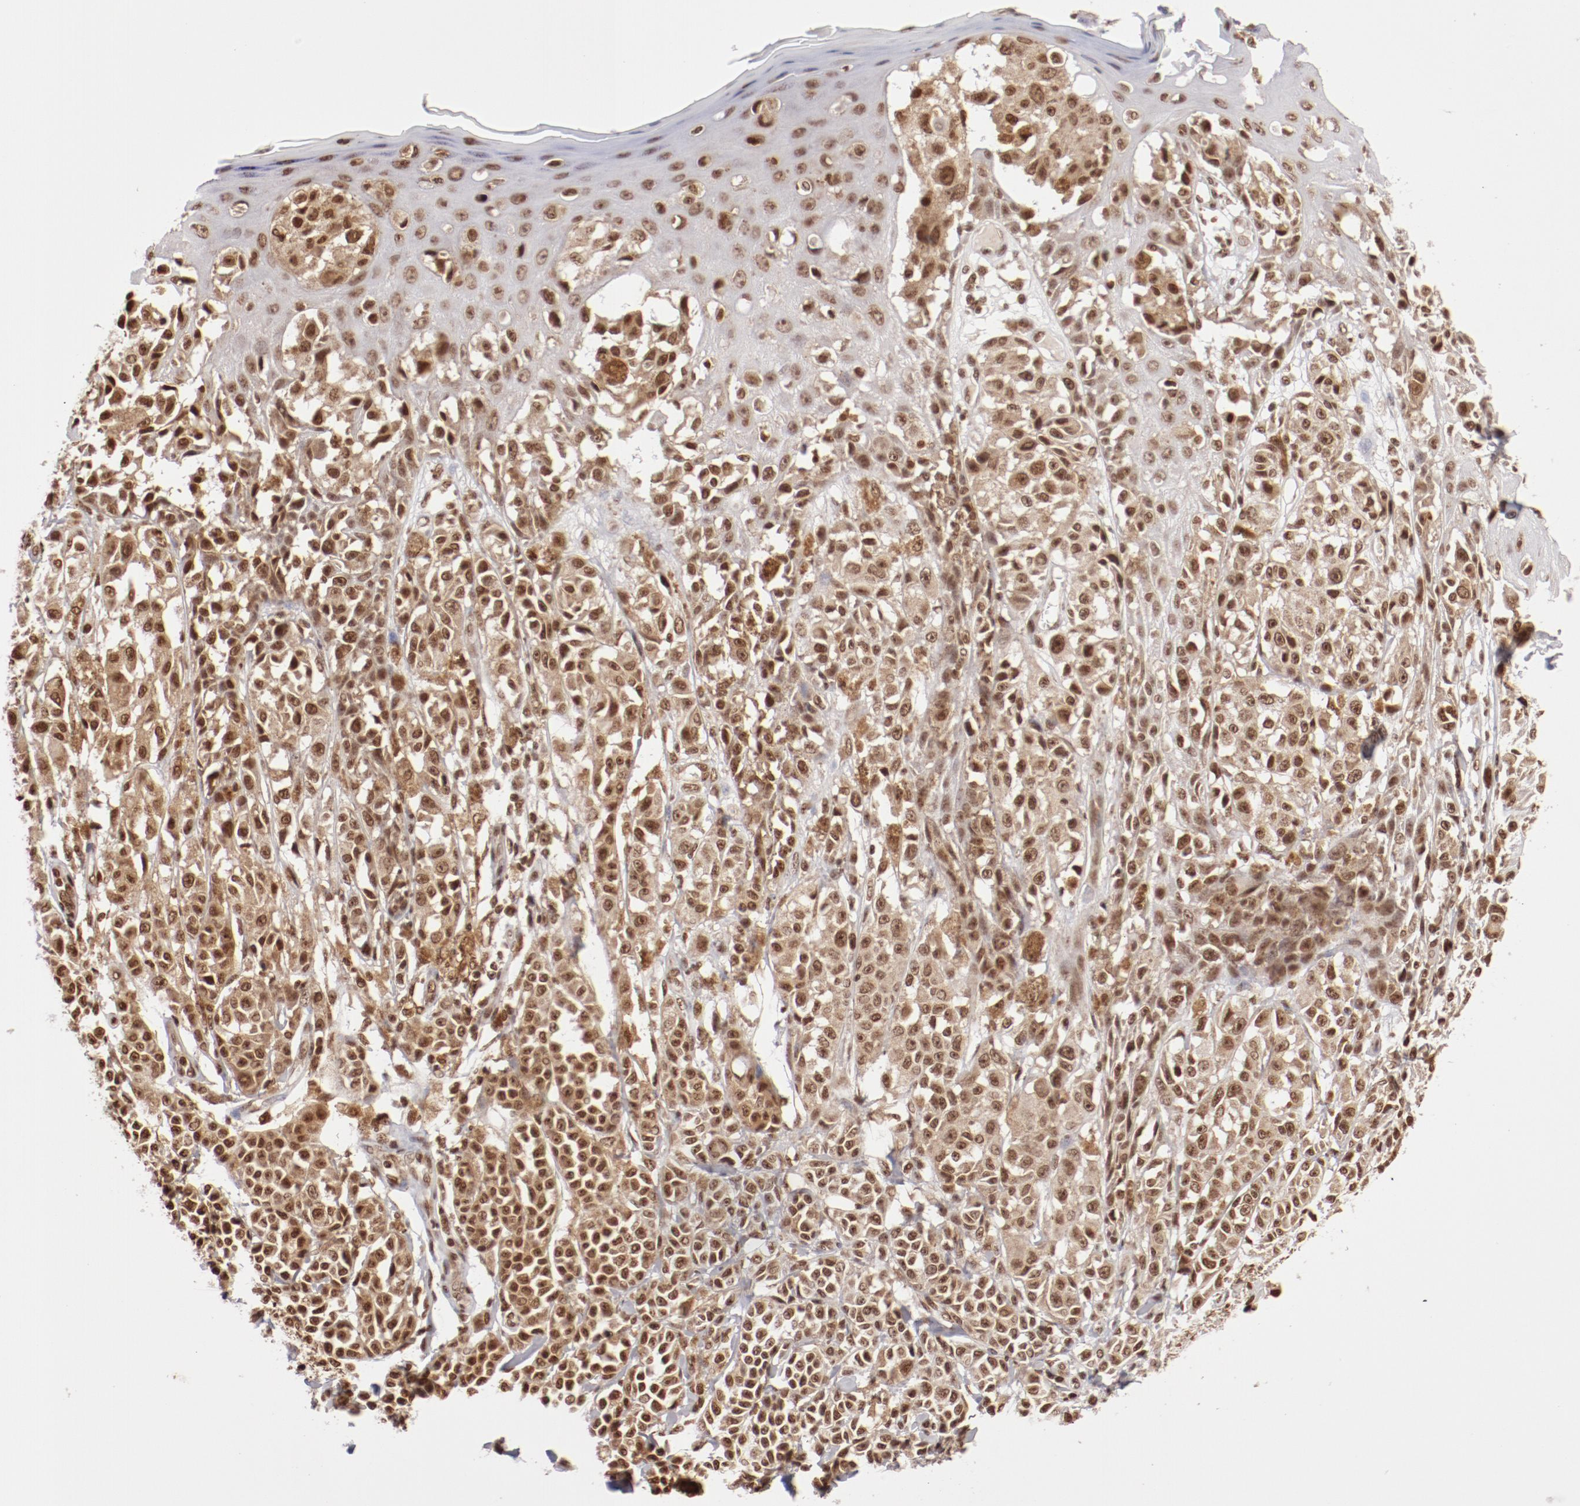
{"staining": {"intensity": "moderate", "quantity": ">75%", "location": "nuclear"}, "tissue": "melanoma", "cell_type": "Tumor cells", "image_type": "cancer", "snomed": [{"axis": "morphology", "description": "Malignant melanoma, NOS"}, {"axis": "topography", "description": "Skin"}], "caption": "A medium amount of moderate nuclear staining is identified in about >75% of tumor cells in malignant melanoma tissue. (Stains: DAB (3,3'-diaminobenzidine) in brown, nuclei in blue, Microscopy: brightfield microscopy at high magnification).", "gene": "ABL2", "patient": {"sex": "female", "age": 38}}